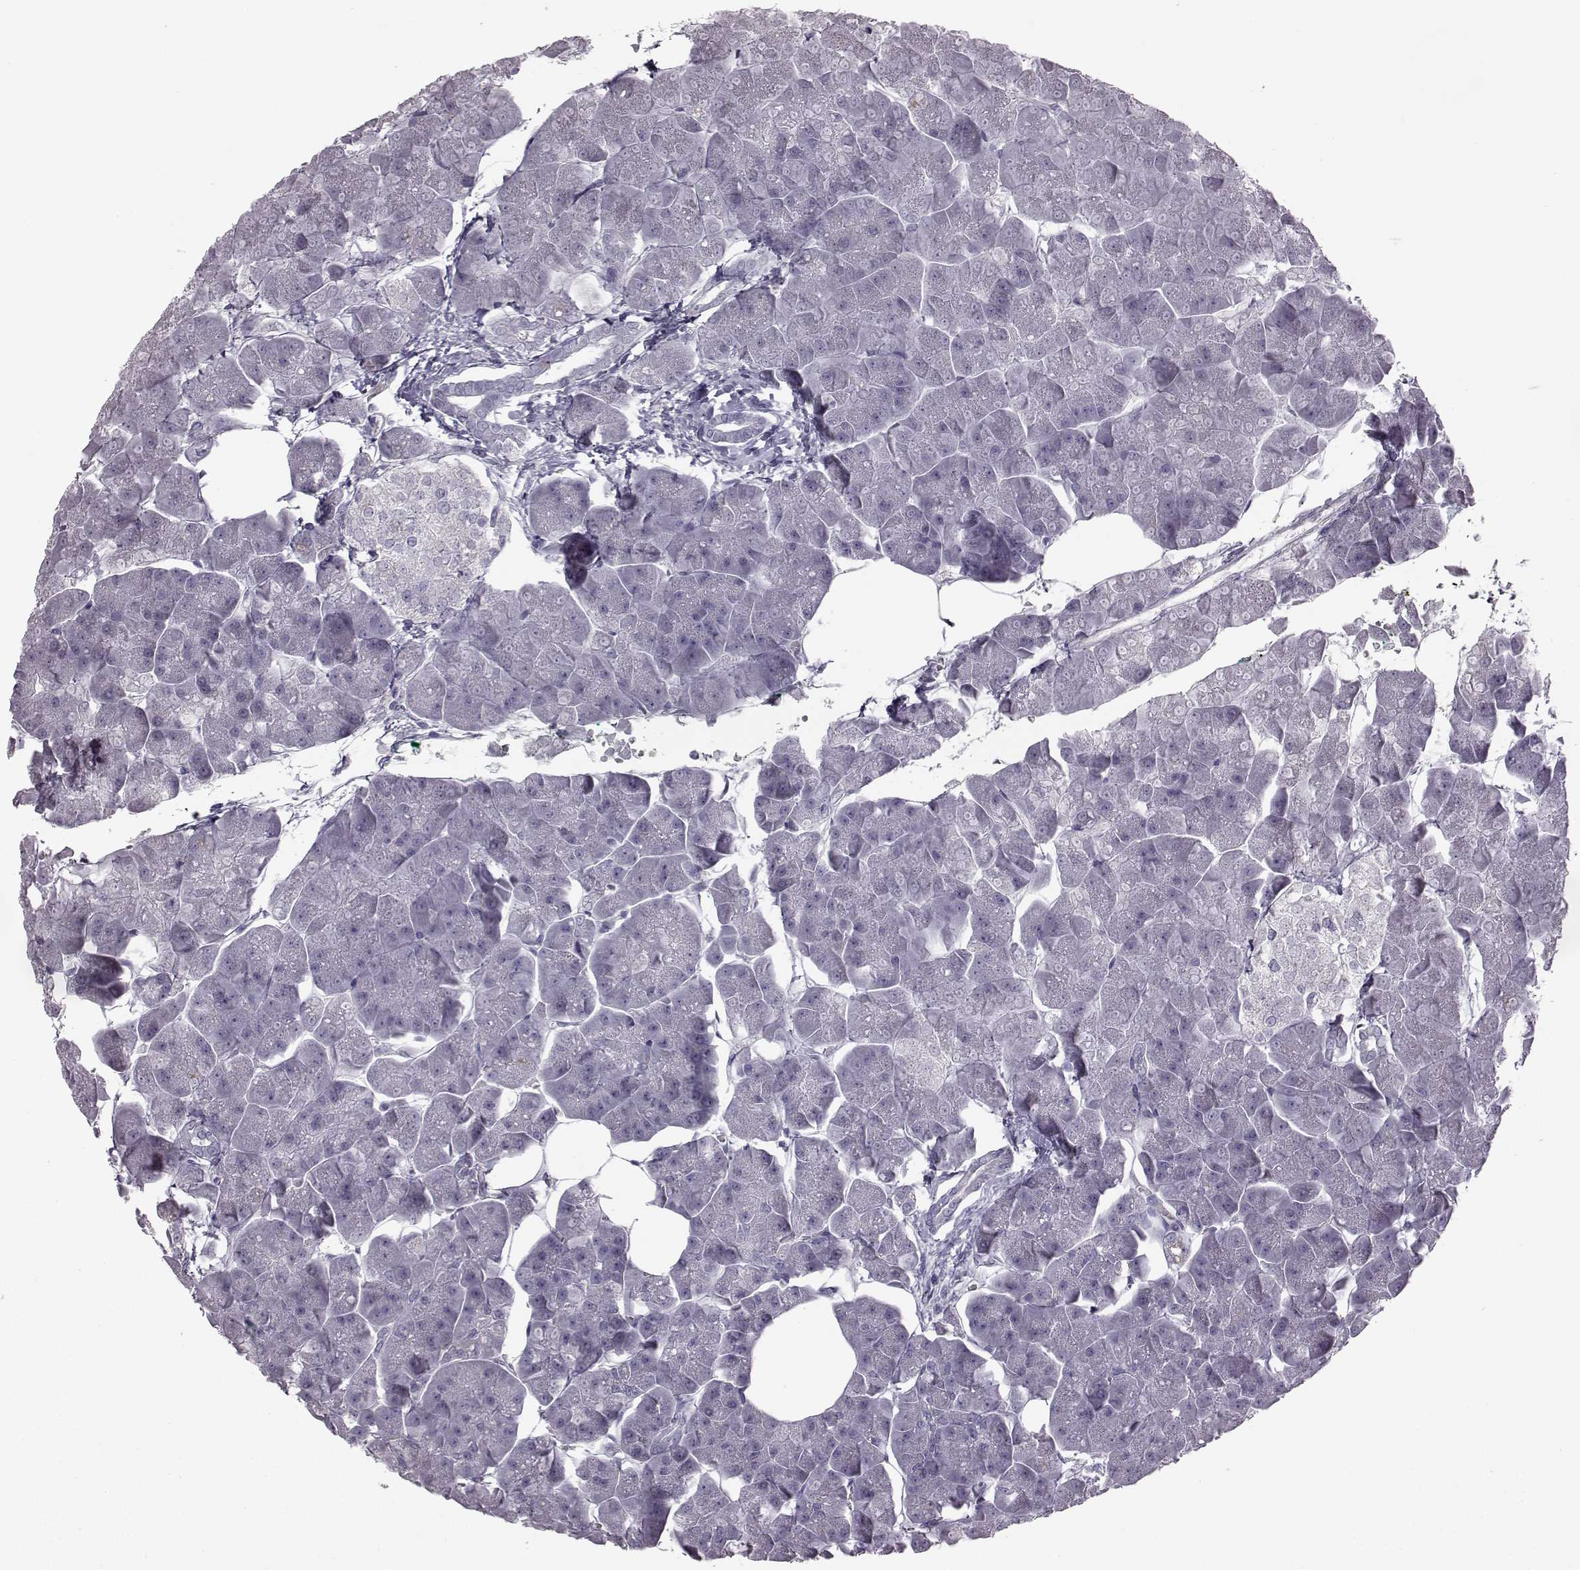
{"staining": {"intensity": "negative", "quantity": "none", "location": "none"}, "tissue": "pancreas", "cell_type": "Exocrine glandular cells", "image_type": "normal", "snomed": [{"axis": "morphology", "description": "Normal tissue, NOS"}, {"axis": "topography", "description": "Adipose tissue"}, {"axis": "topography", "description": "Pancreas"}, {"axis": "topography", "description": "Peripheral nerve tissue"}], "caption": "Human pancreas stained for a protein using immunohistochemistry exhibits no positivity in exocrine glandular cells.", "gene": "ODAD4", "patient": {"sex": "female", "age": 58}}